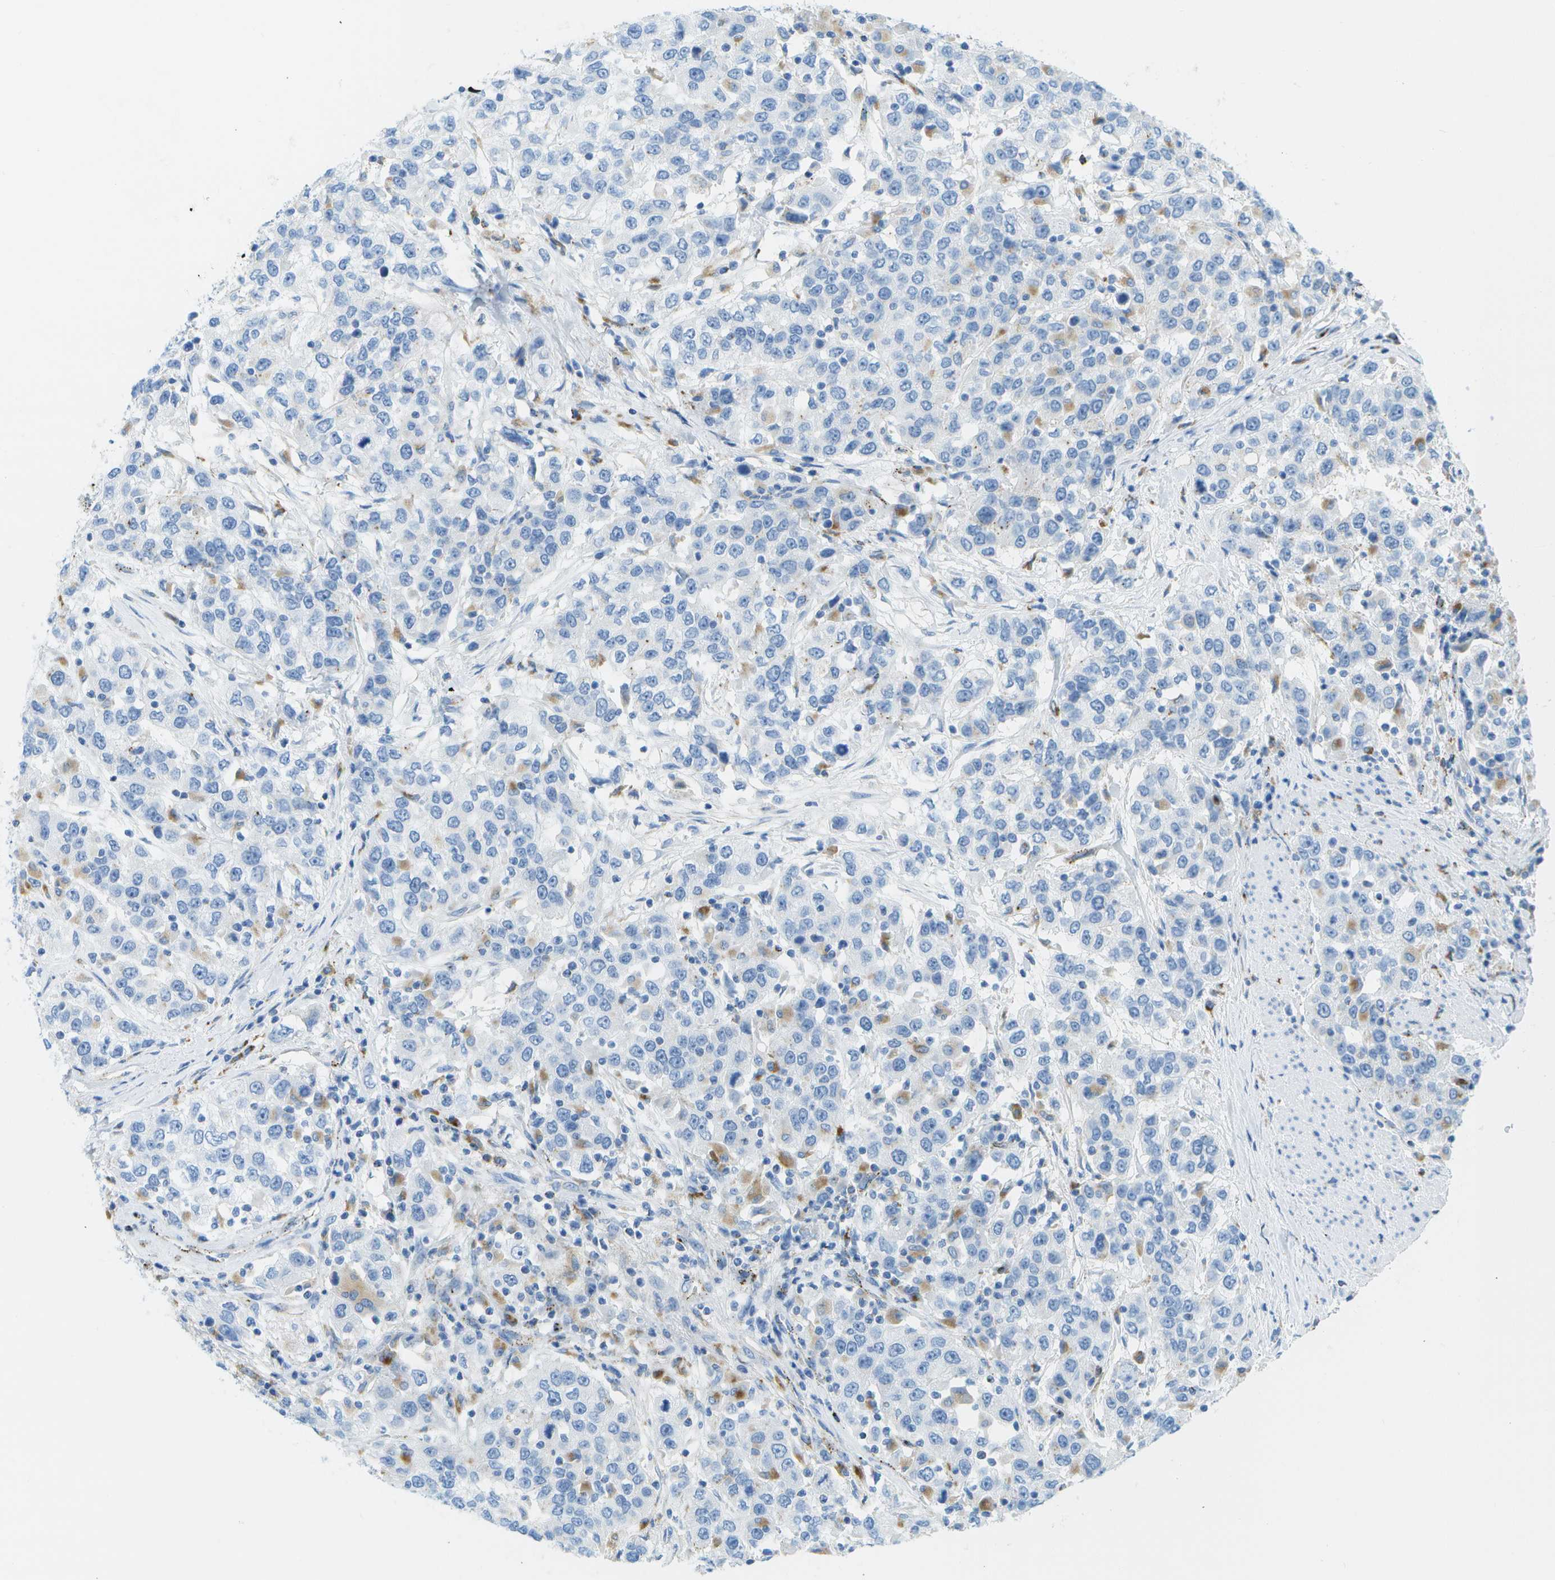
{"staining": {"intensity": "negative", "quantity": "none", "location": "none"}, "tissue": "urothelial cancer", "cell_type": "Tumor cells", "image_type": "cancer", "snomed": [{"axis": "morphology", "description": "Urothelial carcinoma, High grade"}, {"axis": "topography", "description": "Urinary bladder"}], "caption": "Urothelial cancer stained for a protein using immunohistochemistry displays no staining tumor cells.", "gene": "PRCP", "patient": {"sex": "female", "age": 80}}